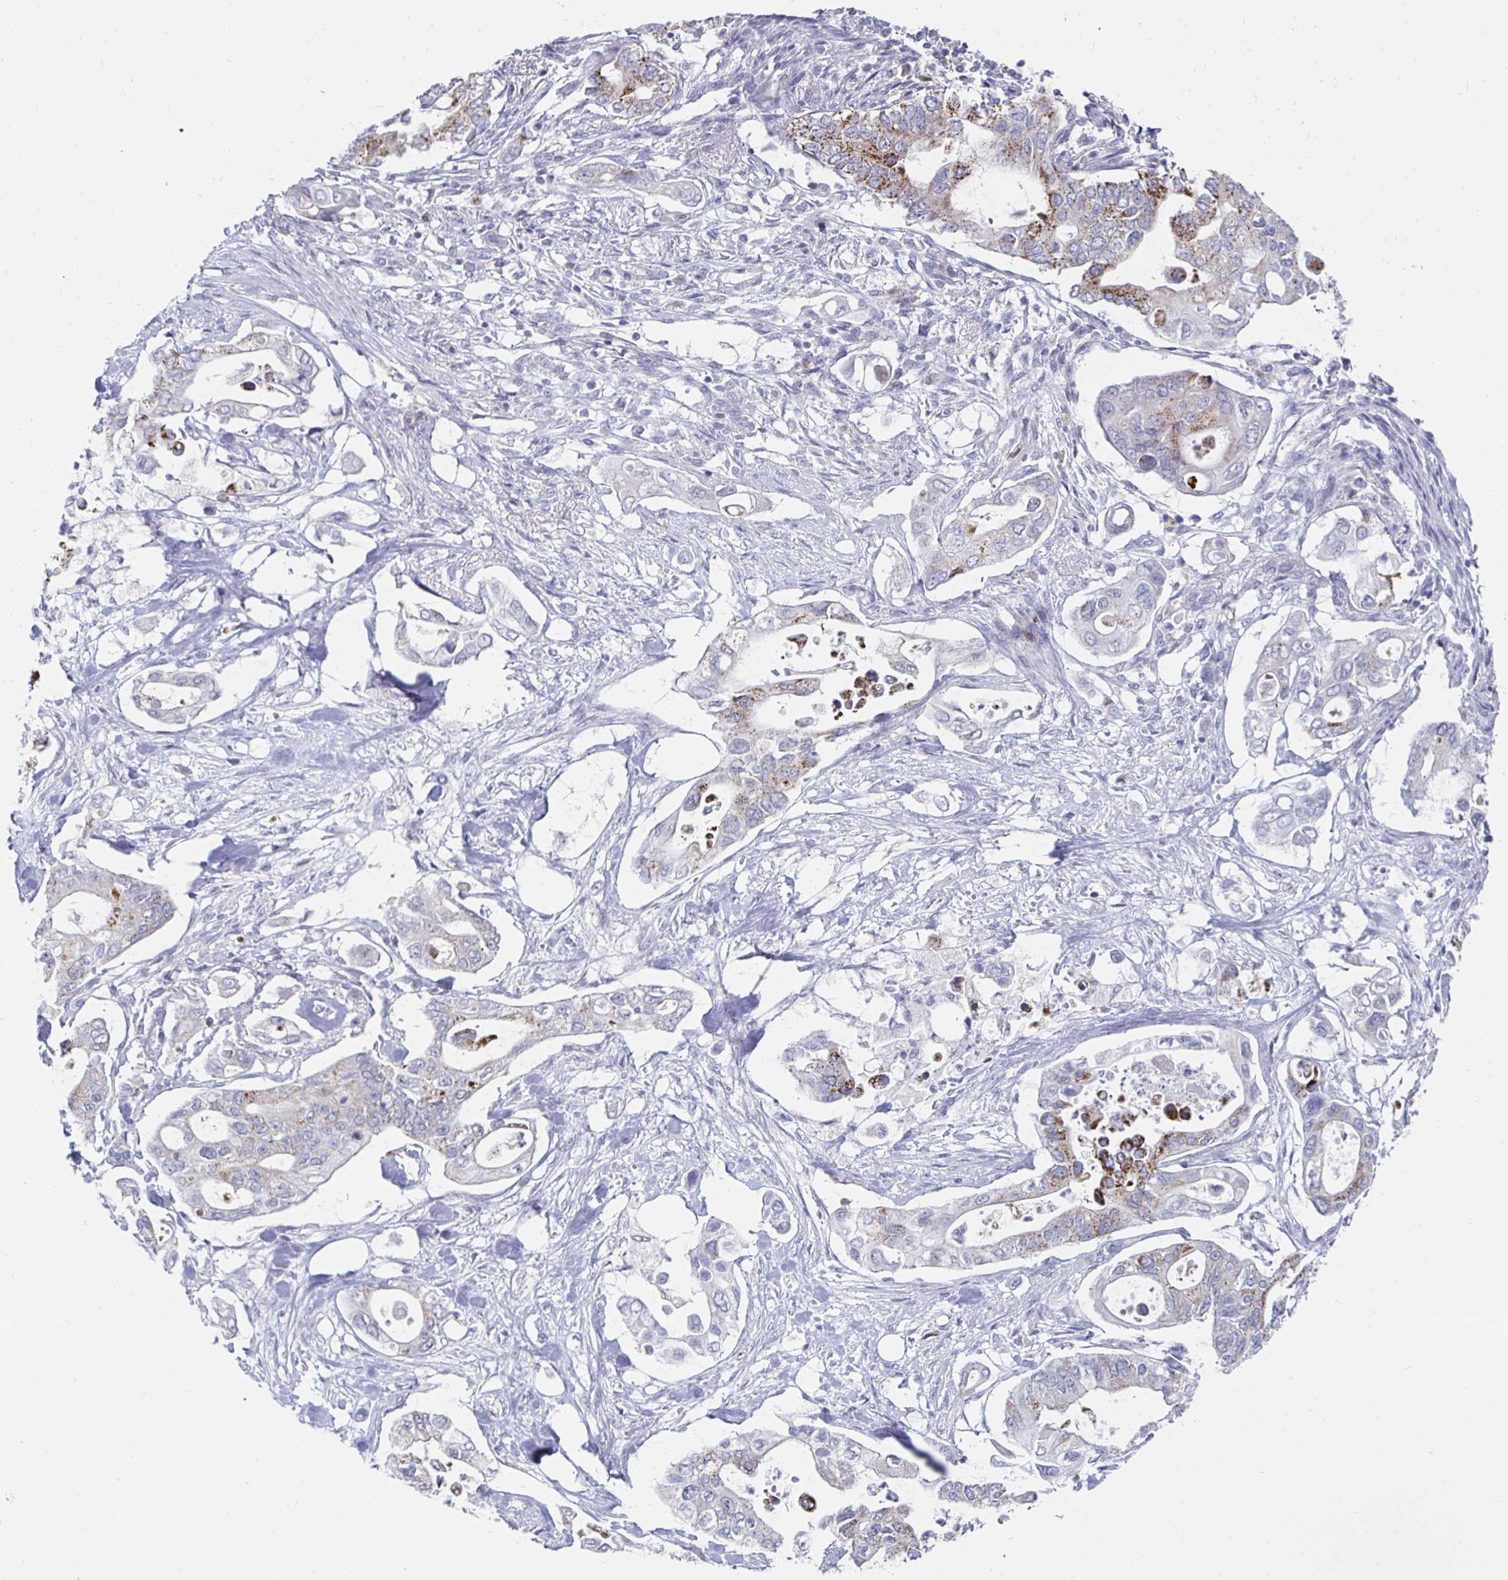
{"staining": {"intensity": "moderate", "quantity": "<25%", "location": "cytoplasmic/membranous"}, "tissue": "pancreatic cancer", "cell_type": "Tumor cells", "image_type": "cancer", "snomed": [{"axis": "morphology", "description": "Adenocarcinoma, NOS"}, {"axis": "topography", "description": "Pancreas"}], "caption": "High-power microscopy captured an immunohistochemistry (IHC) micrograph of adenocarcinoma (pancreatic), revealing moderate cytoplasmic/membranous expression in about <25% of tumor cells.", "gene": "NOCT", "patient": {"sex": "female", "age": 63}}